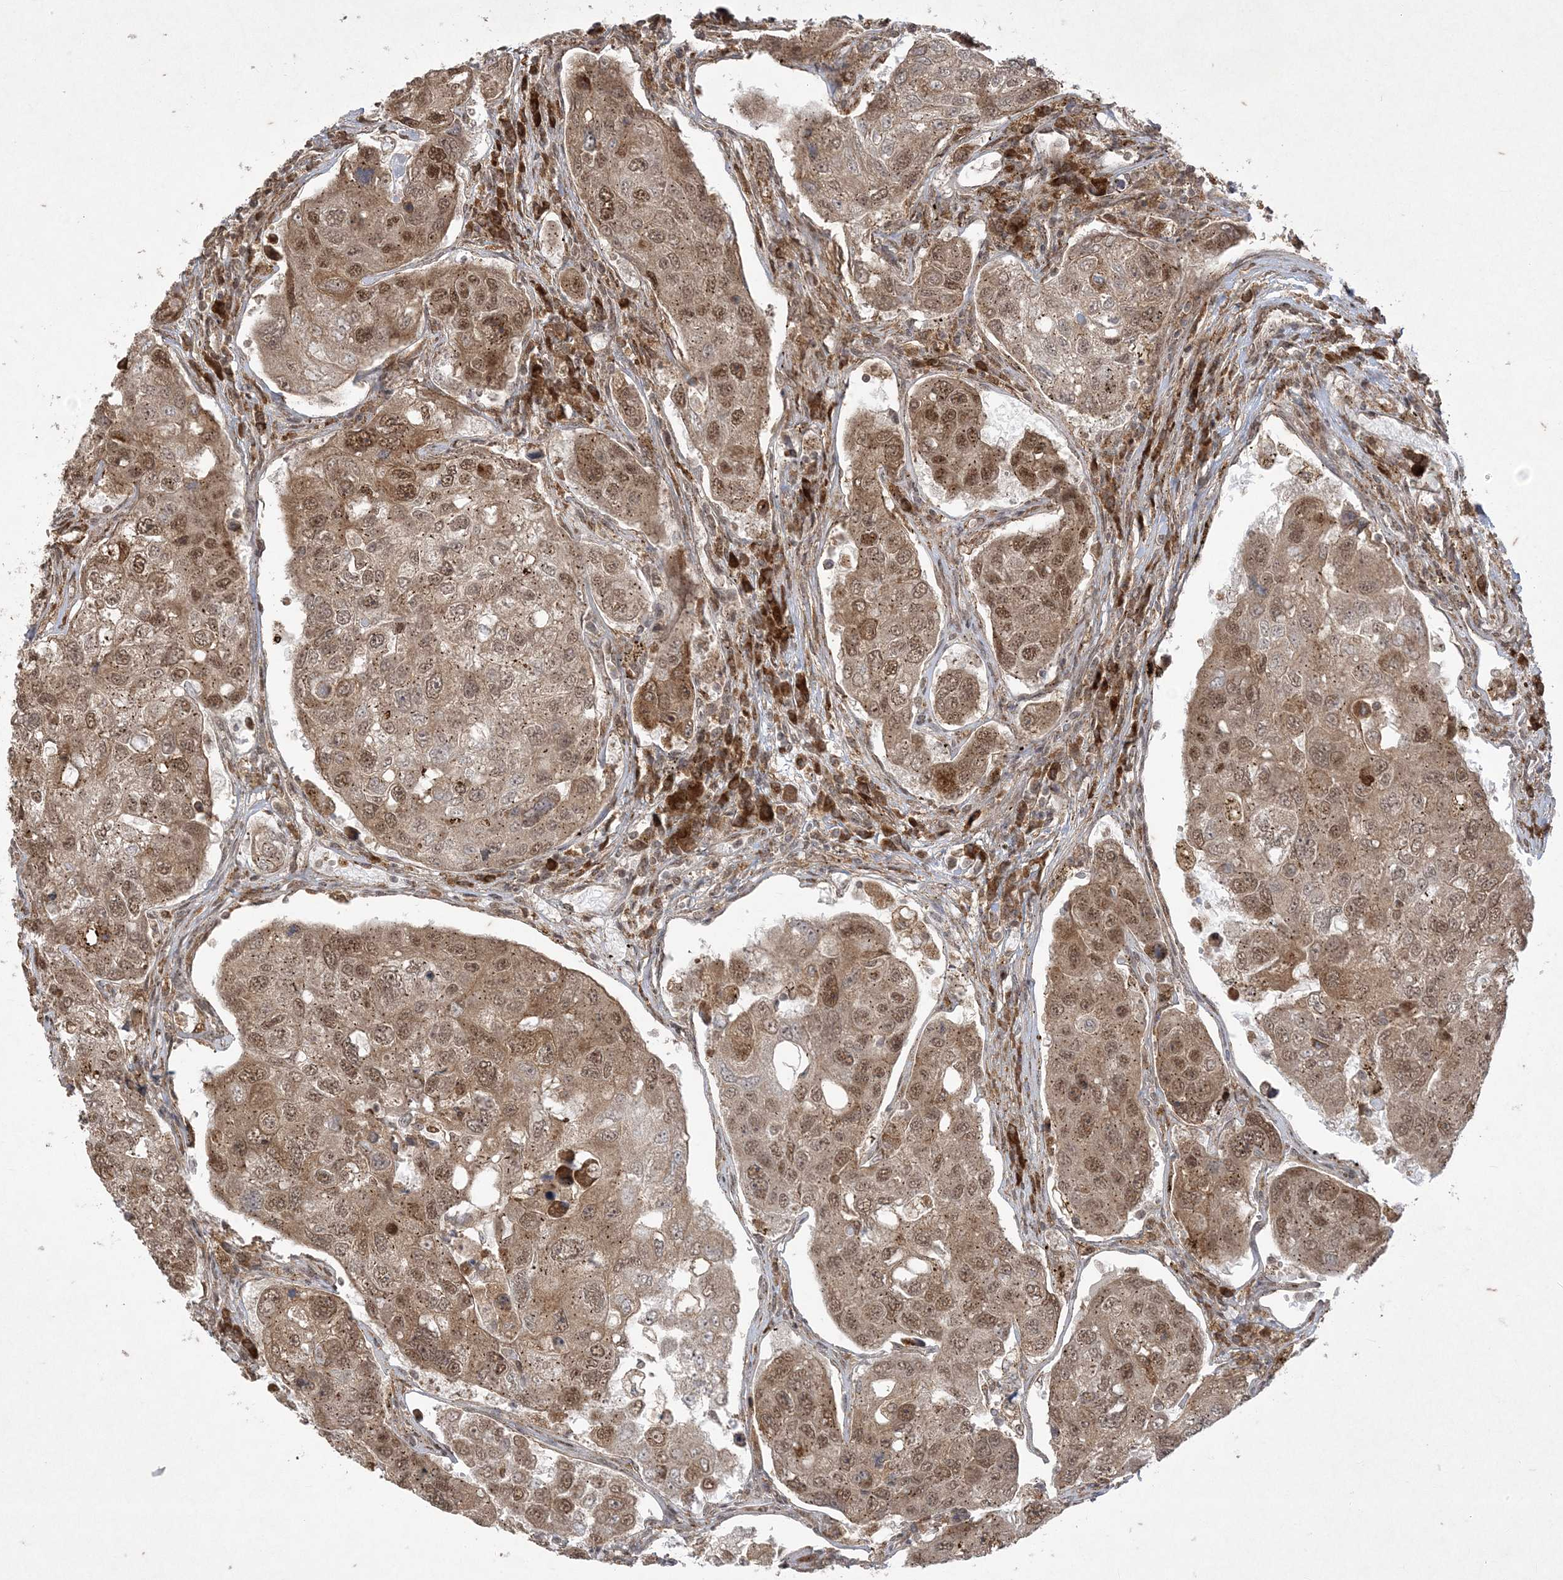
{"staining": {"intensity": "moderate", "quantity": ">75%", "location": "cytoplasmic/membranous,nuclear"}, "tissue": "urothelial cancer", "cell_type": "Tumor cells", "image_type": "cancer", "snomed": [{"axis": "morphology", "description": "Urothelial carcinoma, High grade"}, {"axis": "topography", "description": "Lymph node"}, {"axis": "topography", "description": "Urinary bladder"}], "caption": "IHC staining of urothelial cancer, which demonstrates medium levels of moderate cytoplasmic/membranous and nuclear positivity in about >75% of tumor cells indicating moderate cytoplasmic/membranous and nuclear protein expression. The staining was performed using DAB (3,3'-diaminobenzidine) (brown) for protein detection and nuclei were counterstained in hematoxylin (blue).", "gene": "RRAS", "patient": {"sex": "male", "age": 51}}